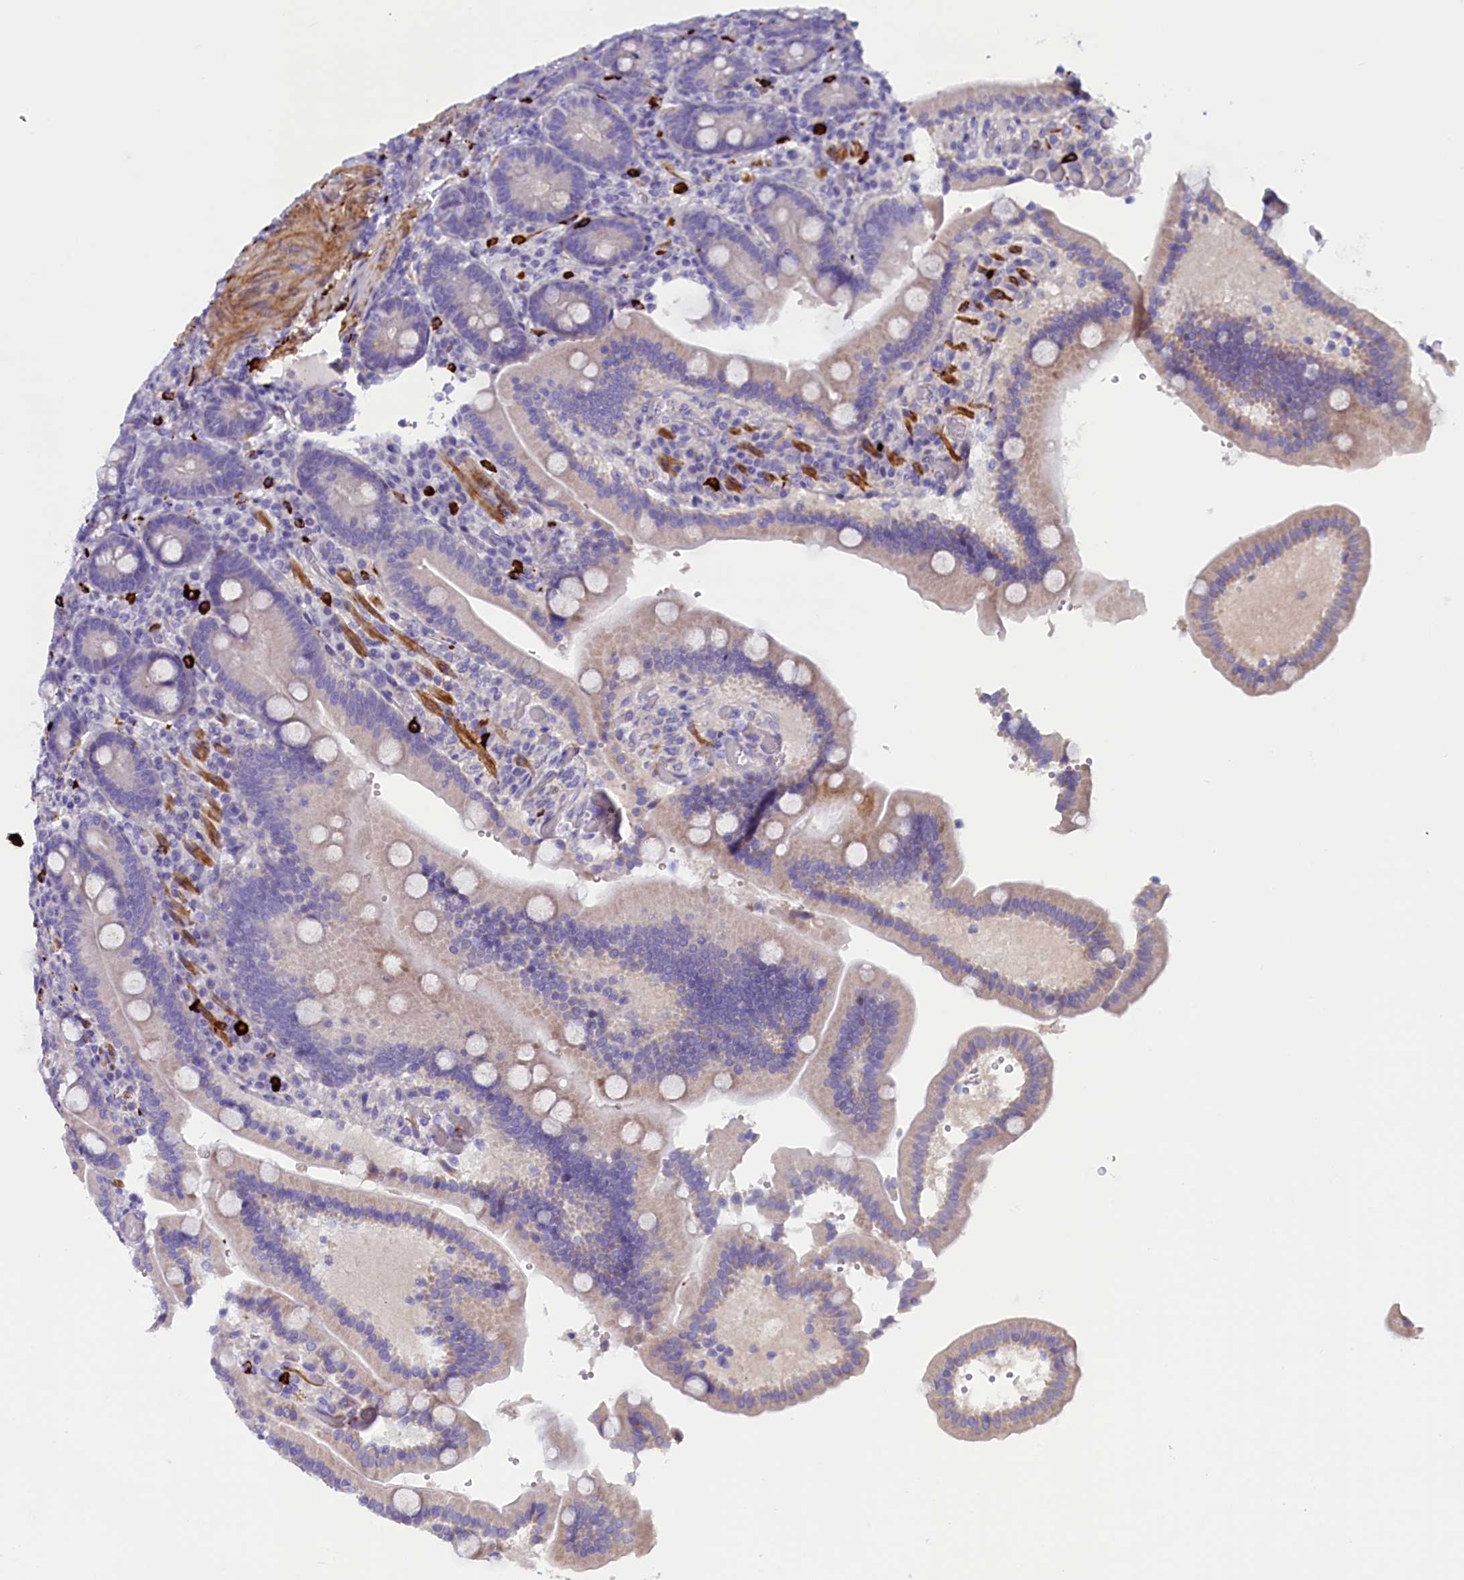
{"staining": {"intensity": "weak", "quantity": "<25%", "location": "cytoplasmic/membranous"}, "tissue": "duodenum", "cell_type": "Glandular cells", "image_type": "normal", "snomed": [{"axis": "morphology", "description": "Normal tissue, NOS"}, {"axis": "topography", "description": "Duodenum"}], "caption": "A high-resolution histopathology image shows immunohistochemistry (IHC) staining of normal duodenum, which shows no significant staining in glandular cells. (DAB IHC visualized using brightfield microscopy, high magnification).", "gene": "RTTN", "patient": {"sex": "female", "age": 62}}